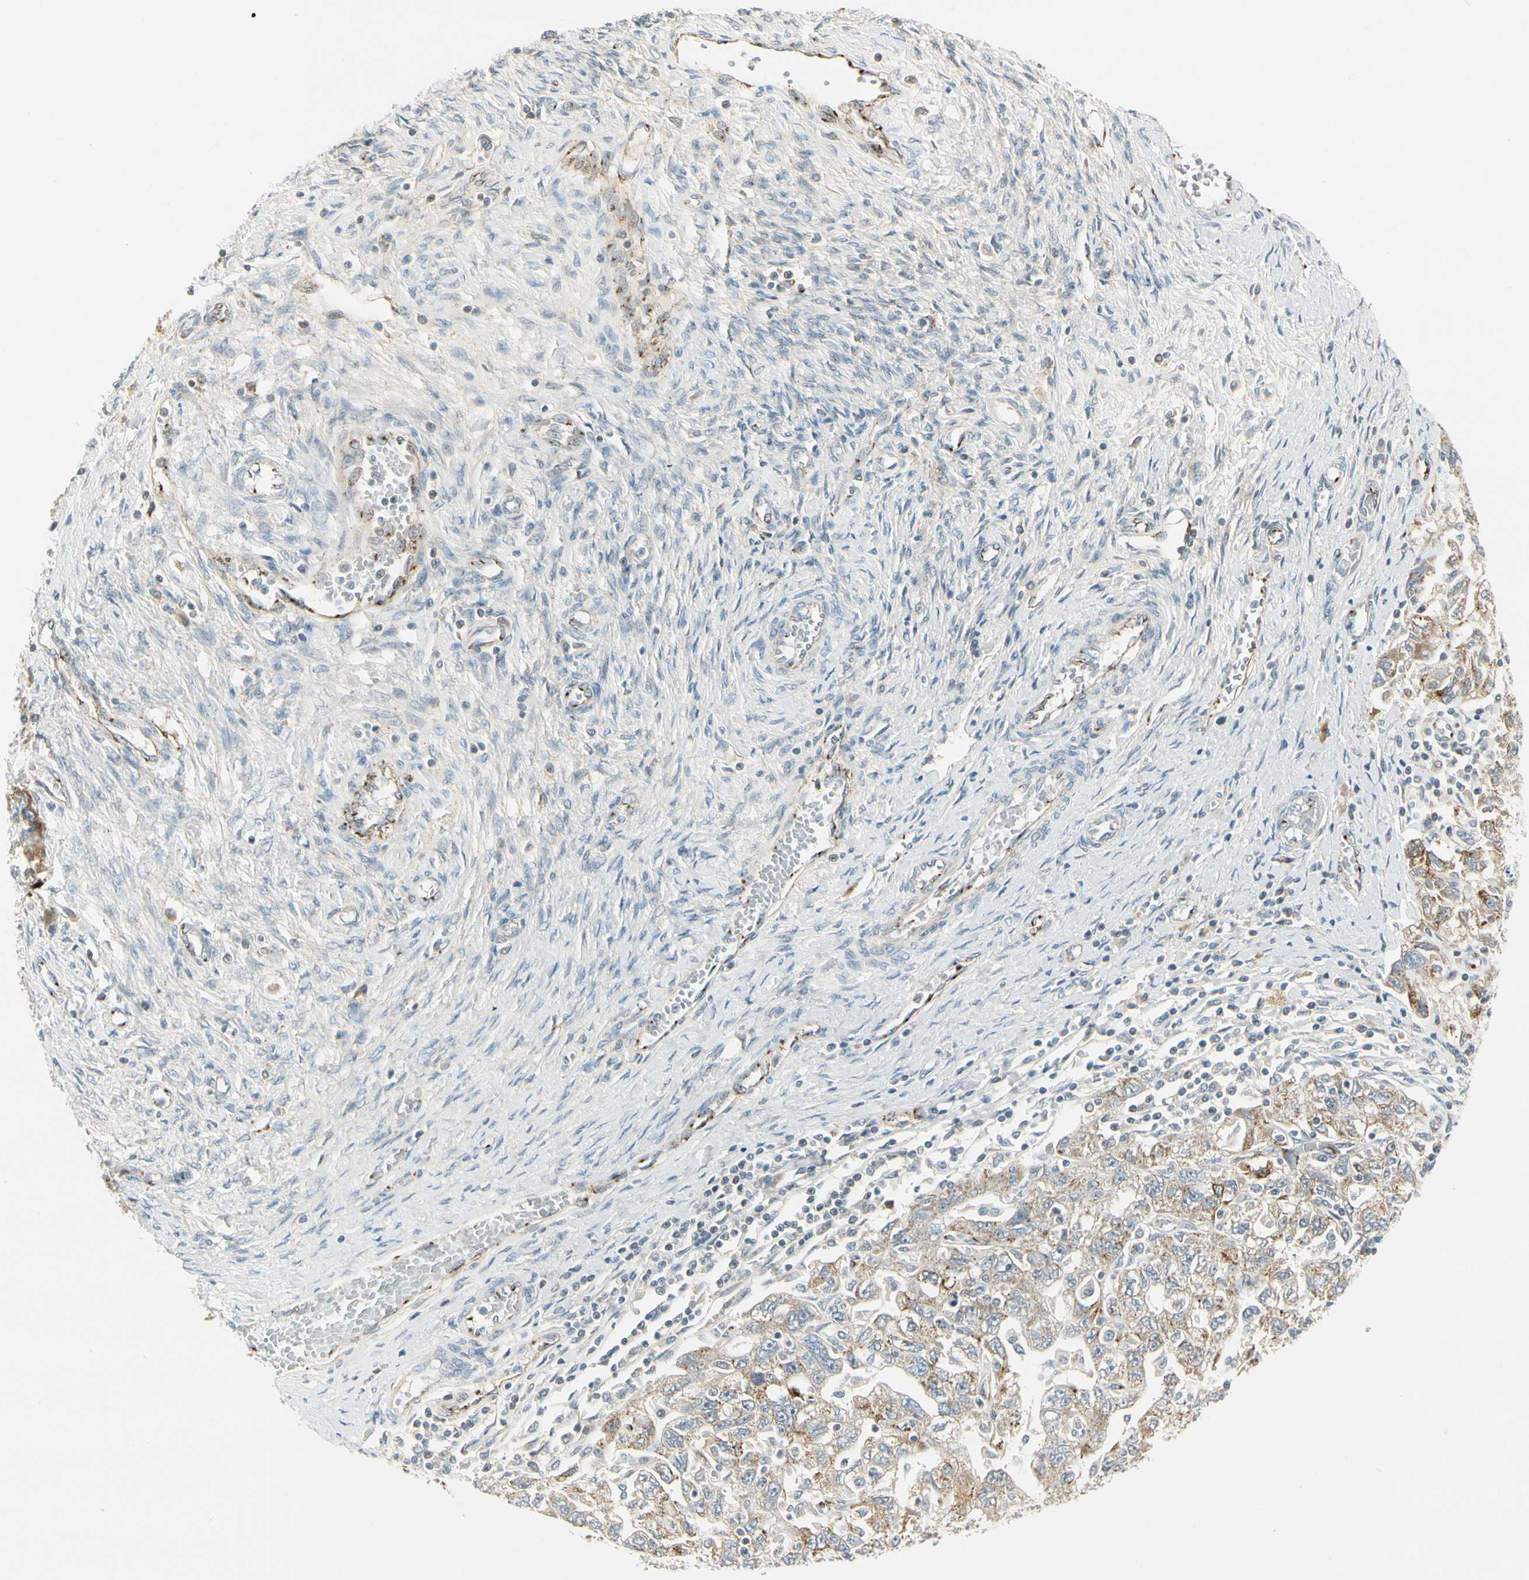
{"staining": {"intensity": "weak", "quantity": ">75%", "location": "cytoplasmic/membranous"}, "tissue": "ovarian cancer", "cell_type": "Tumor cells", "image_type": "cancer", "snomed": [{"axis": "morphology", "description": "Carcinoma, NOS"}, {"axis": "morphology", "description": "Cystadenocarcinoma, serous, NOS"}, {"axis": "topography", "description": "Ovary"}], "caption": "DAB immunohistochemical staining of ovarian cancer displays weak cytoplasmic/membranous protein positivity in approximately >75% of tumor cells. Immunohistochemistry stains the protein of interest in brown and the nuclei are stained blue.", "gene": "MANSC1", "patient": {"sex": "female", "age": 69}}